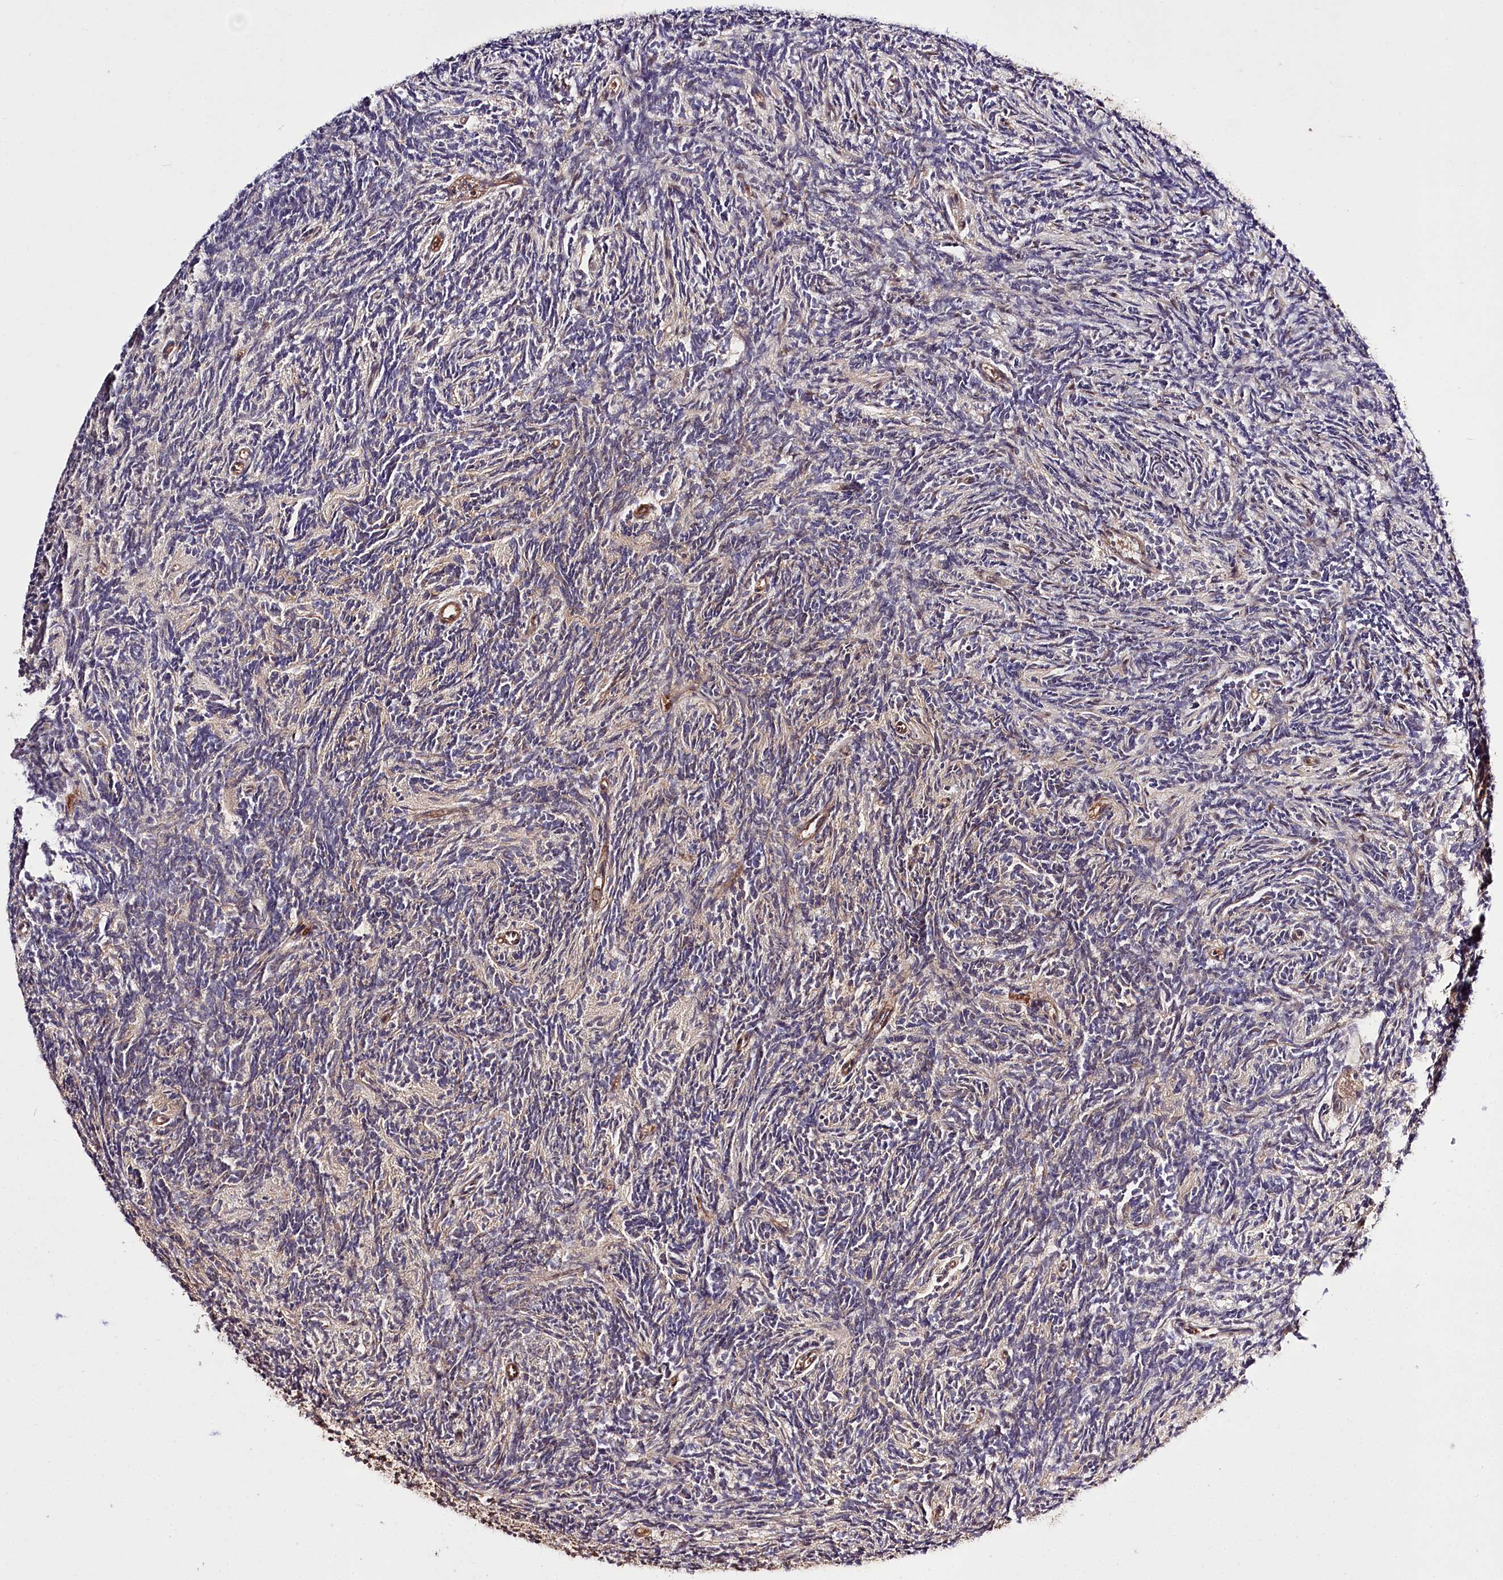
{"staining": {"intensity": "negative", "quantity": "none", "location": "none"}, "tissue": "glioma", "cell_type": "Tumor cells", "image_type": "cancer", "snomed": [{"axis": "morphology", "description": "Glioma, malignant, Low grade"}, {"axis": "topography", "description": "Brain"}], "caption": "DAB immunohistochemical staining of human malignant glioma (low-grade) shows no significant staining in tumor cells. Brightfield microscopy of immunohistochemistry (IHC) stained with DAB (brown) and hematoxylin (blue), captured at high magnification.", "gene": "REXO2", "patient": {"sex": "female", "age": 1}}